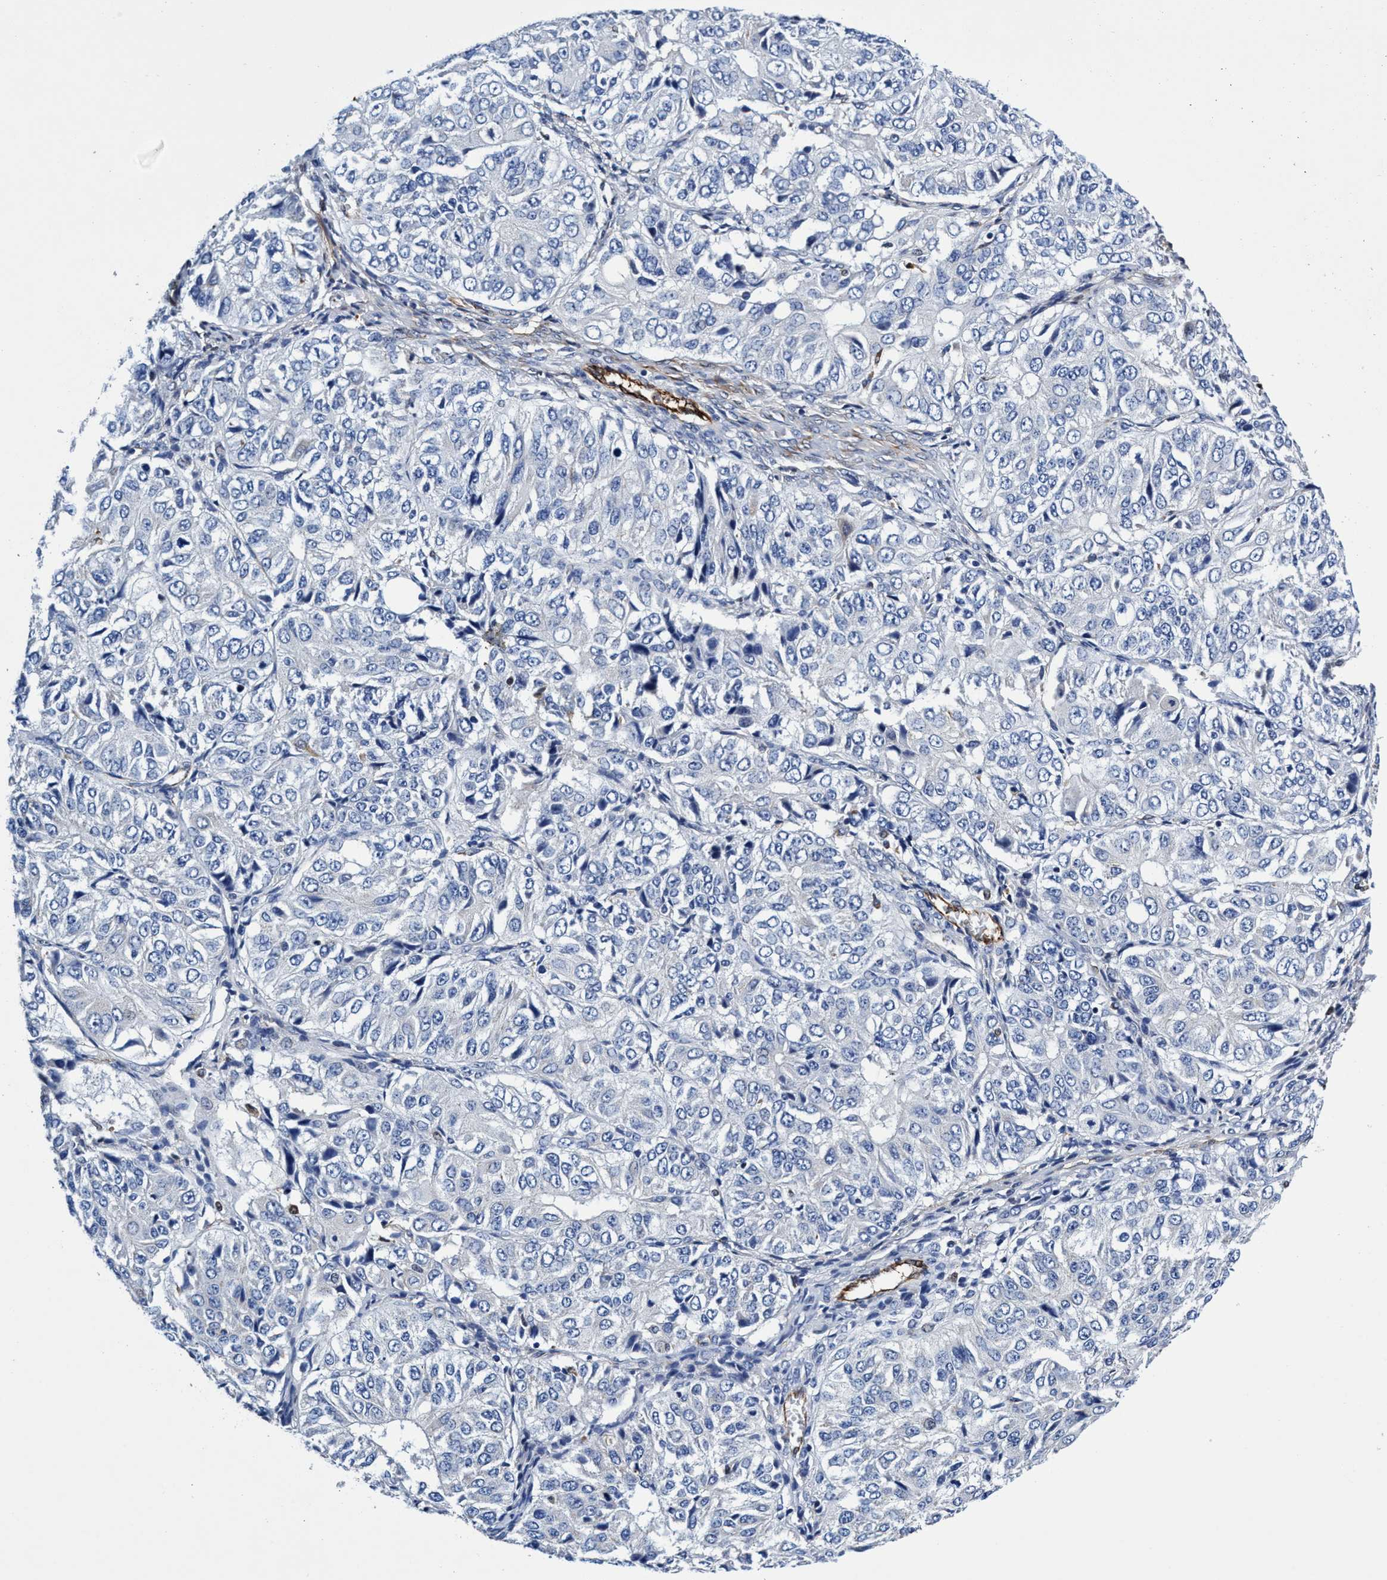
{"staining": {"intensity": "negative", "quantity": "none", "location": "none"}, "tissue": "ovarian cancer", "cell_type": "Tumor cells", "image_type": "cancer", "snomed": [{"axis": "morphology", "description": "Carcinoma, endometroid"}, {"axis": "topography", "description": "Ovary"}], "caption": "A high-resolution micrograph shows immunohistochemistry (IHC) staining of ovarian endometroid carcinoma, which reveals no significant staining in tumor cells. (DAB (3,3'-diaminobenzidine) immunohistochemistry (IHC), high magnification).", "gene": "UBALD2", "patient": {"sex": "female", "age": 51}}